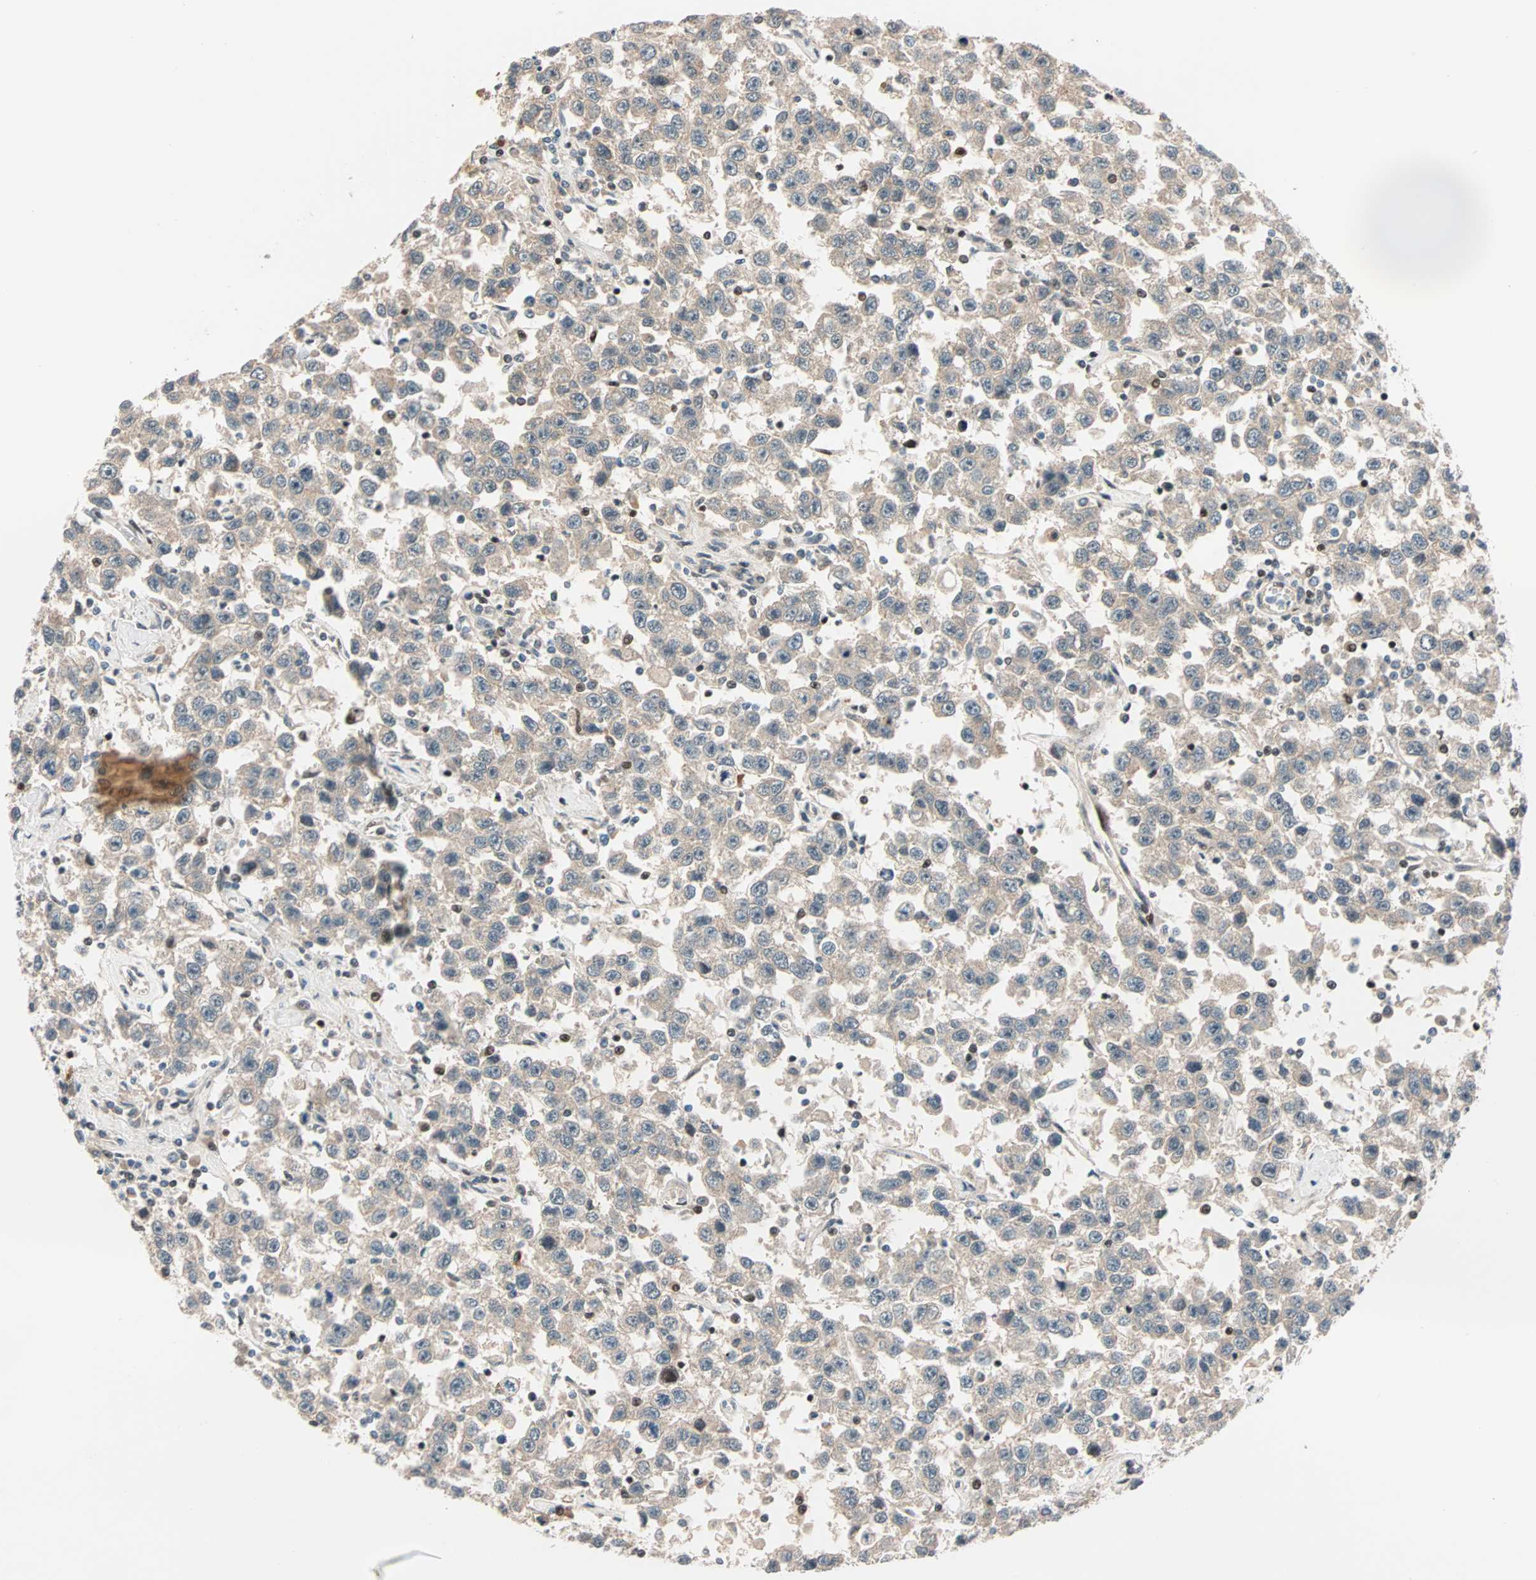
{"staining": {"intensity": "weak", "quantity": ">75%", "location": "cytoplasmic/membranous"}, "tissue": "testis cancer", "cell_type": "Tumor cells", "image_type": "cancer", "snomed": [{"axis": "morphology", "description": "Seminoma, NOS"}, {"axis": "topography", "description": "Testis"}], "caption": "IHC (DAB) staining of human seminoma (testis) exhibits weak cytoplasmic/membranous protein staining in approximately >75% of tumor cells. (DAB IHC, brown staining for protein, blue staining for nuclei).", "gene": "HECW1", "patient": {"sex": "male", "age": 41}}